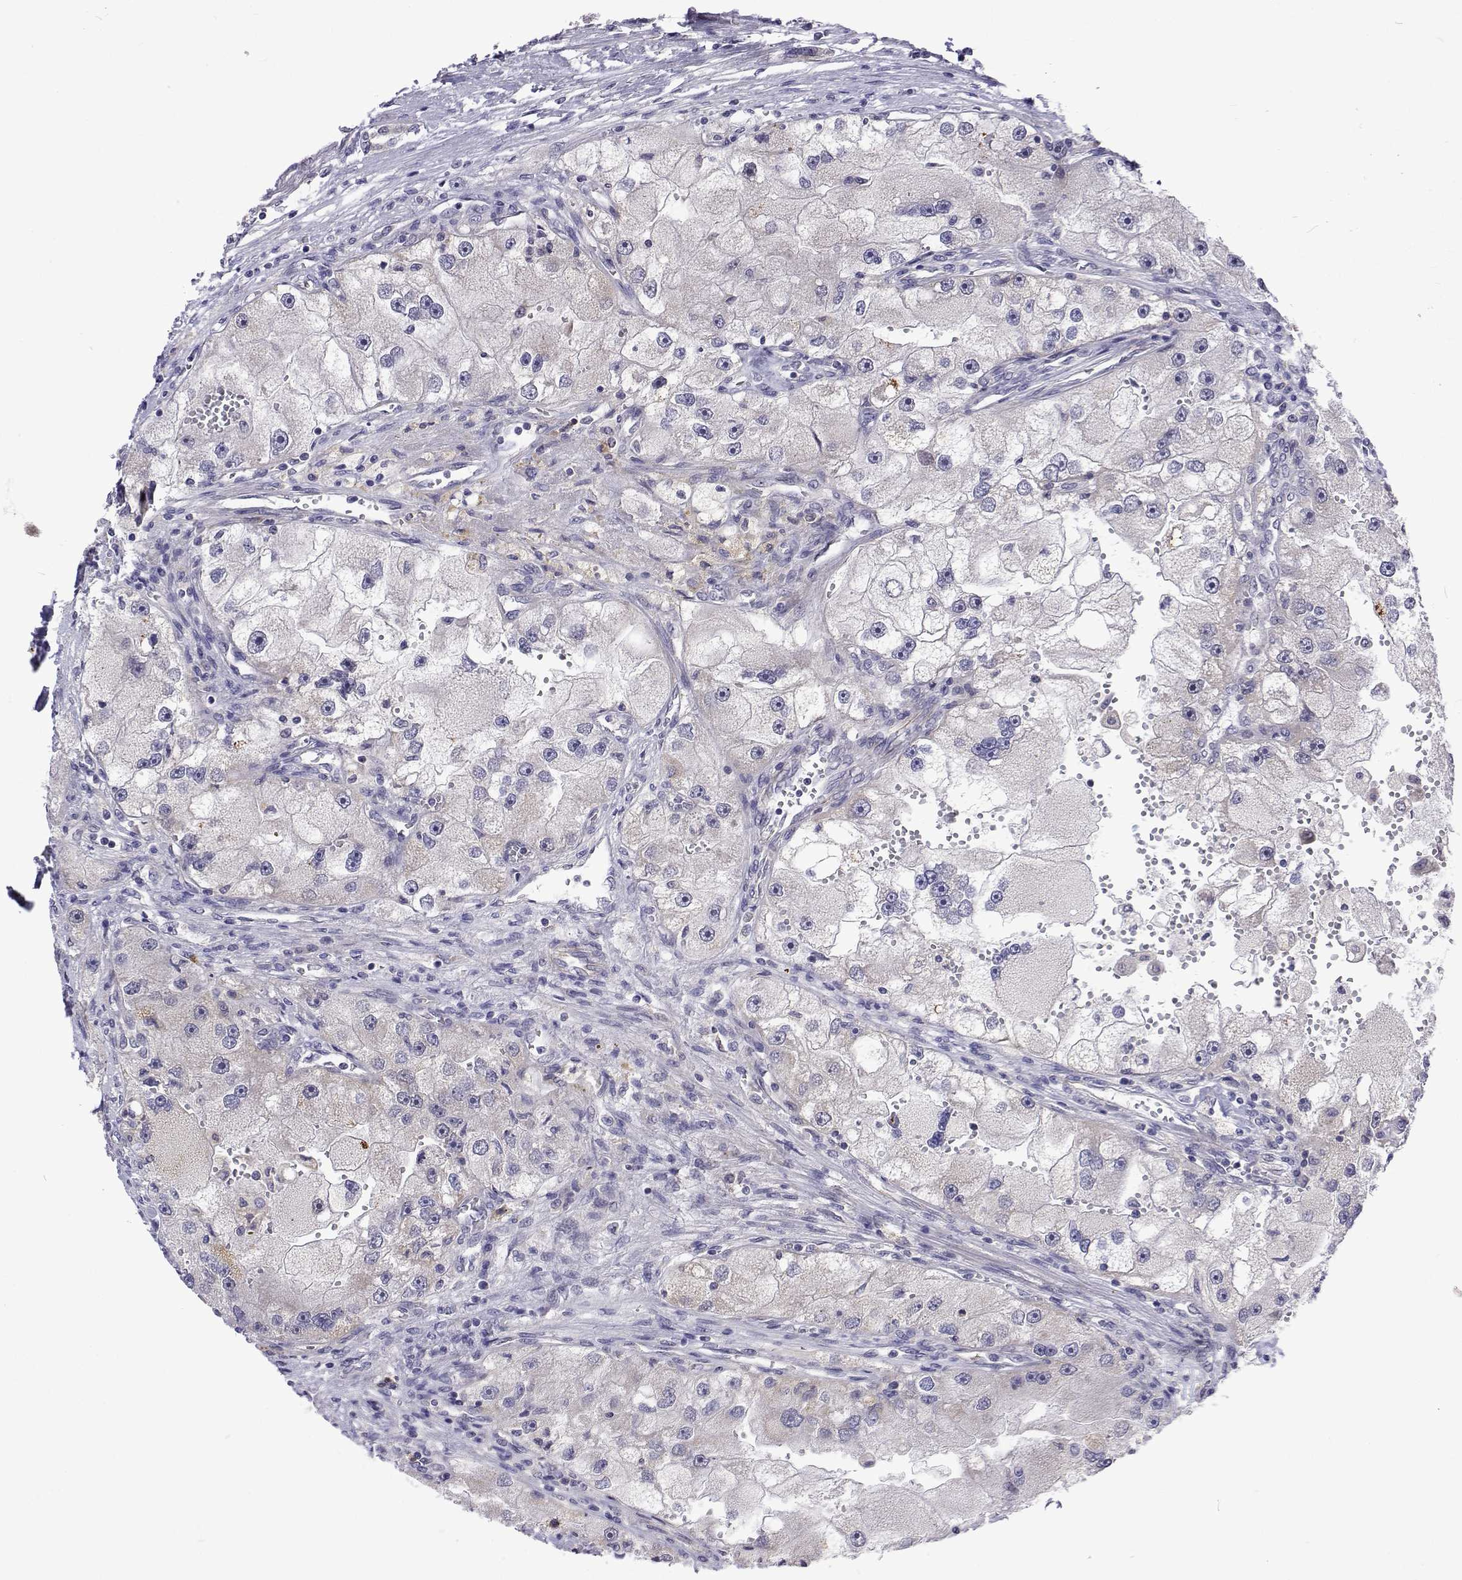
{"staining": {"intensity": "negative", "quantity": "none", "location": "none"}, "tissue": "renal cancer", "cell_type": "Tumor cells", "image_type": "cancer", "snomed": [{"axis": "morphology", "description": "Adenocarcinoma, NOS"}, {"axis": "topography", "description": "Kidney"}], "caption": "A high-resolution photomicrograph shows immunohistochemistry staining of renal cancer, which displays no significant staining in tumor cells.", "gene": "DHTKD1", "patient": {"sex": "male", "age": 63}}